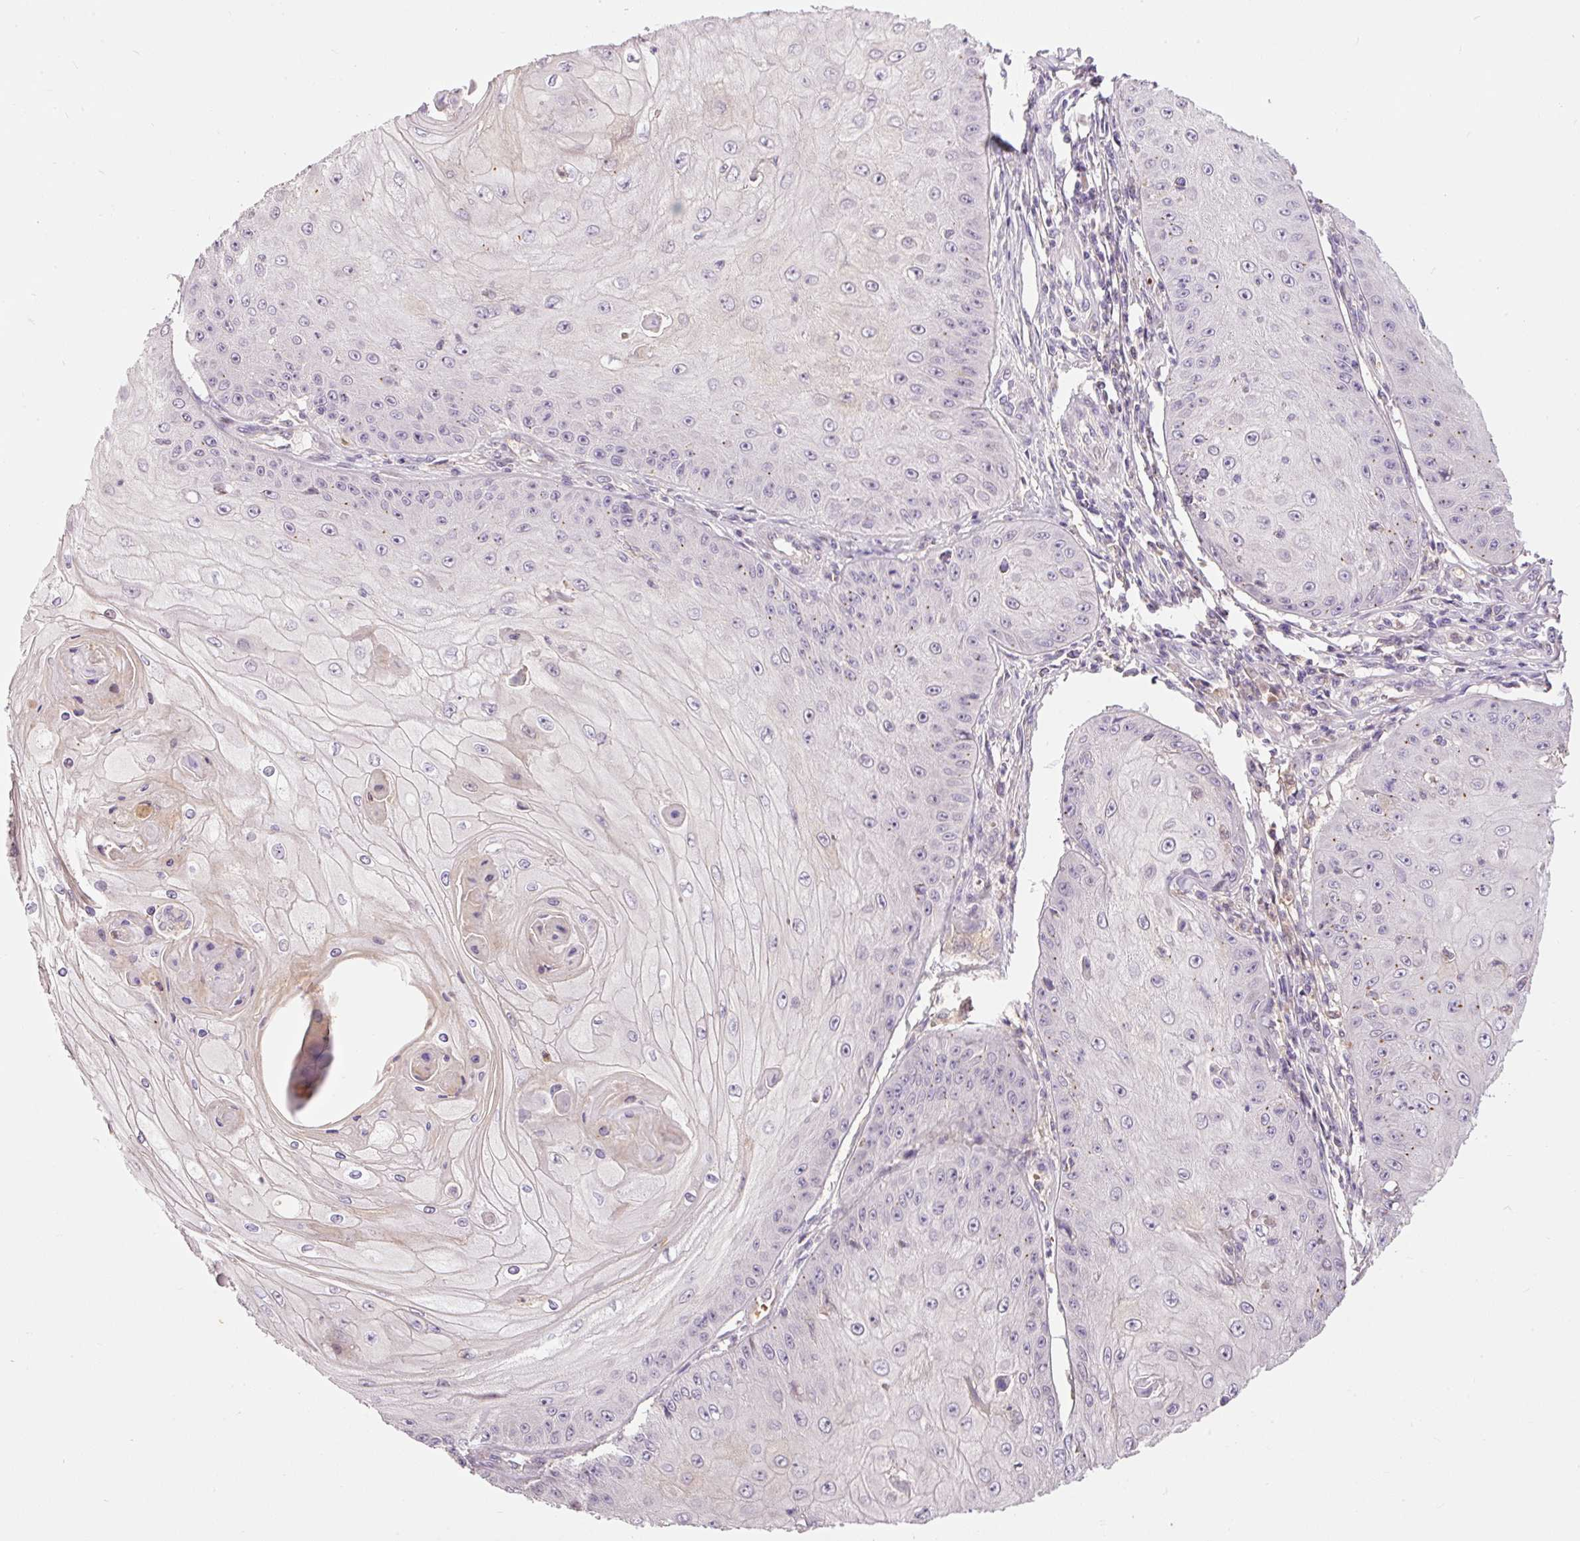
{"staining": {"intensity": "negative", "quantity": "none", "location": "none"}, "tissue": "skin cancer", "cell_type": "Tumor cells", "image_type": "cancer", "snomed": [{"axis": "morphology", "description": "Squamous cell carcinoma, NOS"}, {"axis": "topography", "description": "Skin"}], "caption": "Skin squamous cell carcinoma stained for a protein using immunohistochemistry (IHC) exhibits no expression tumor cells.", "gene": "CMTM8", "patient": {"sex": "male", "age": 70}}